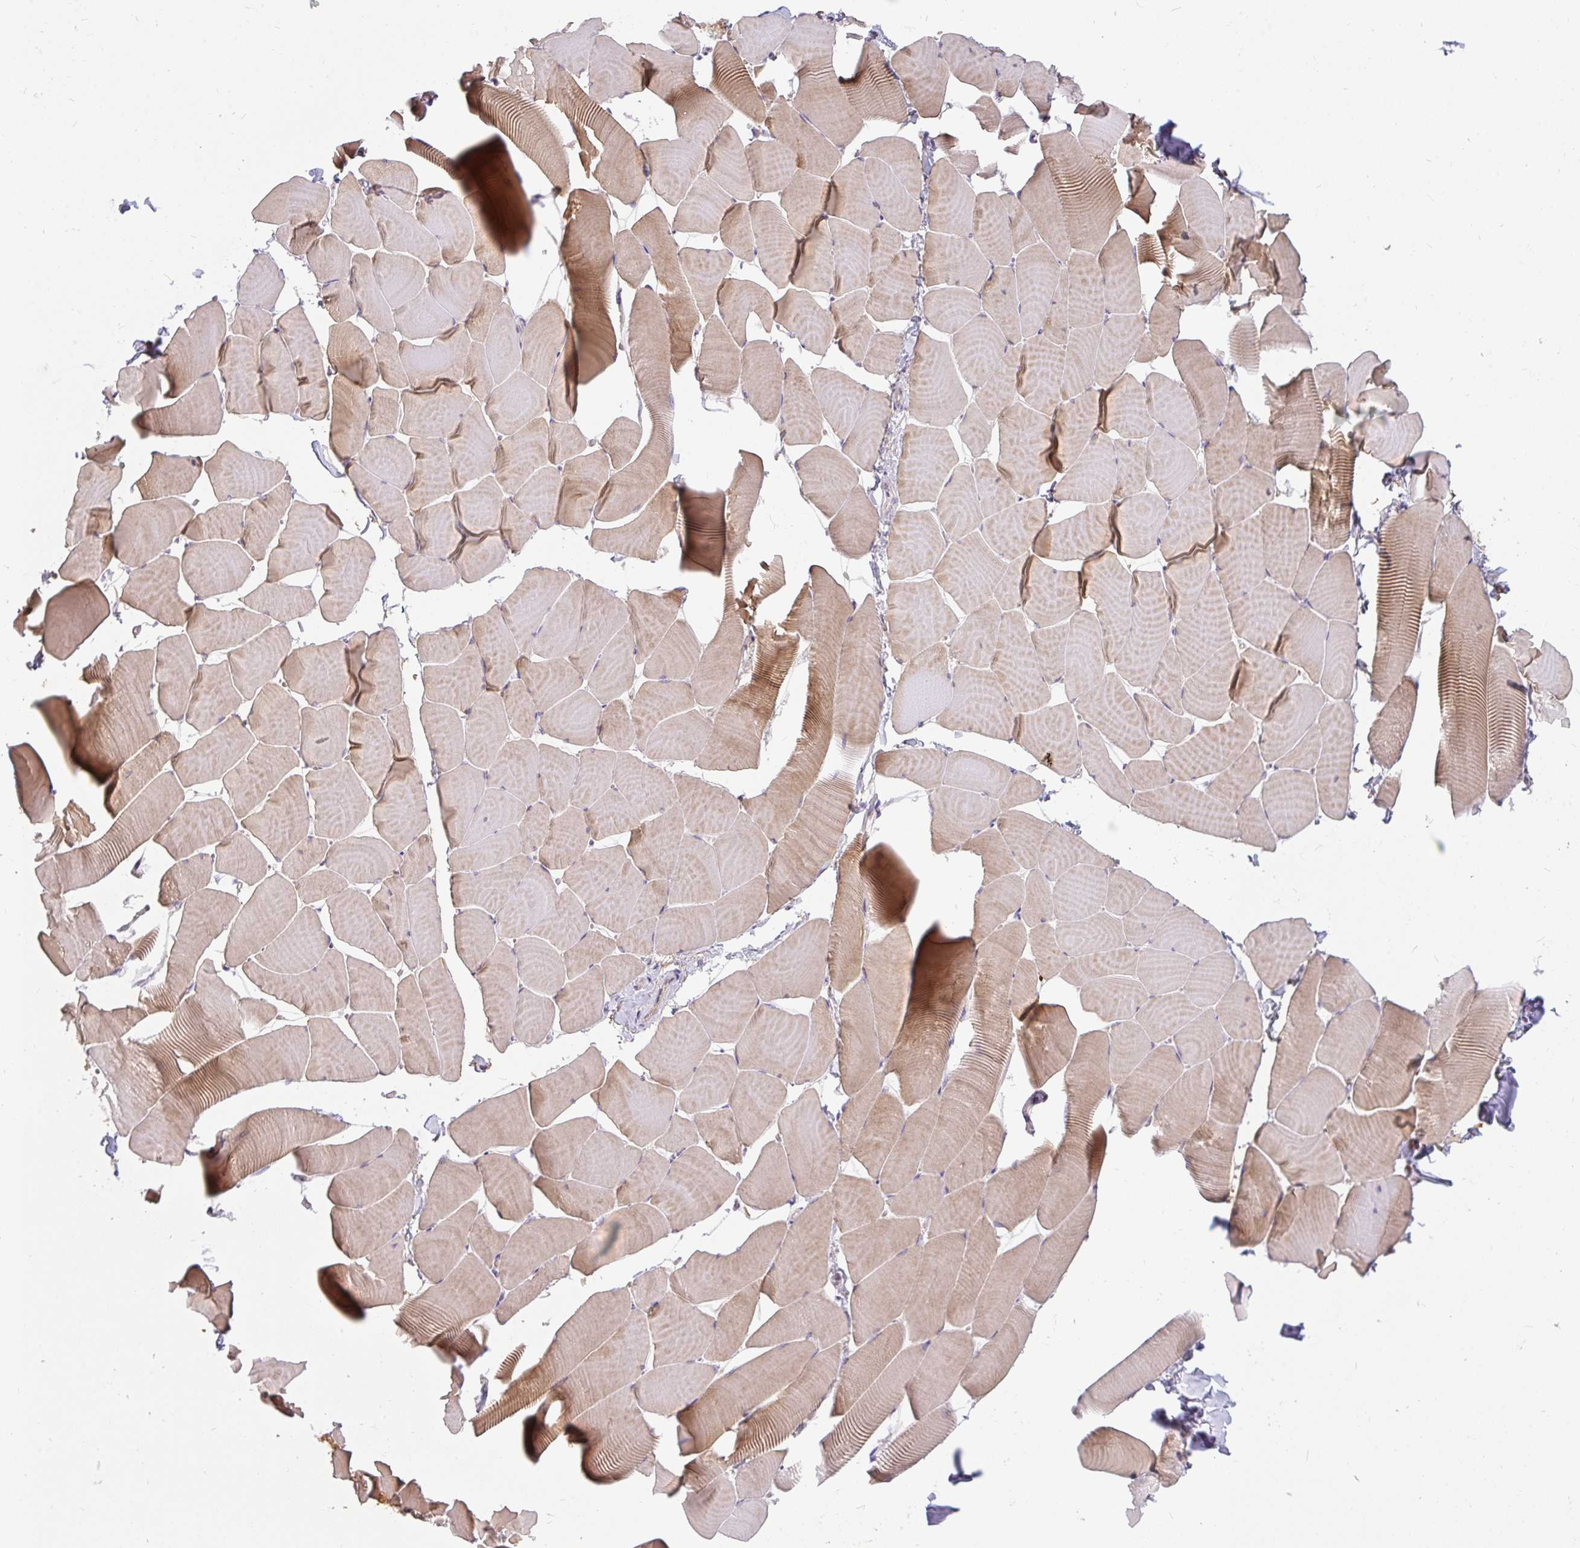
{"staining": {"intensity": "moderate", "quantity": "25%-75%", "location": "cytoplasmic/membranous"}, "tissue": "skeletal muscle", "cell_type": "Myocytes", "image_type": "normal", "snomed": [{"axis": "morphology", "description": "Normal tissue, NOS"}, {"axis": "topography", "description": "Skeletal muscle"}], "caption": "This micrograph shows immunohistochemistry (IHC) staining of unremarkable human skeletal muscle, with medium moderate cytoplasmic/membranous expression in approximately 25%-75% of myocytes.", "gene": "CSF3R", "patient": {"sex": "male", "age": 25}}